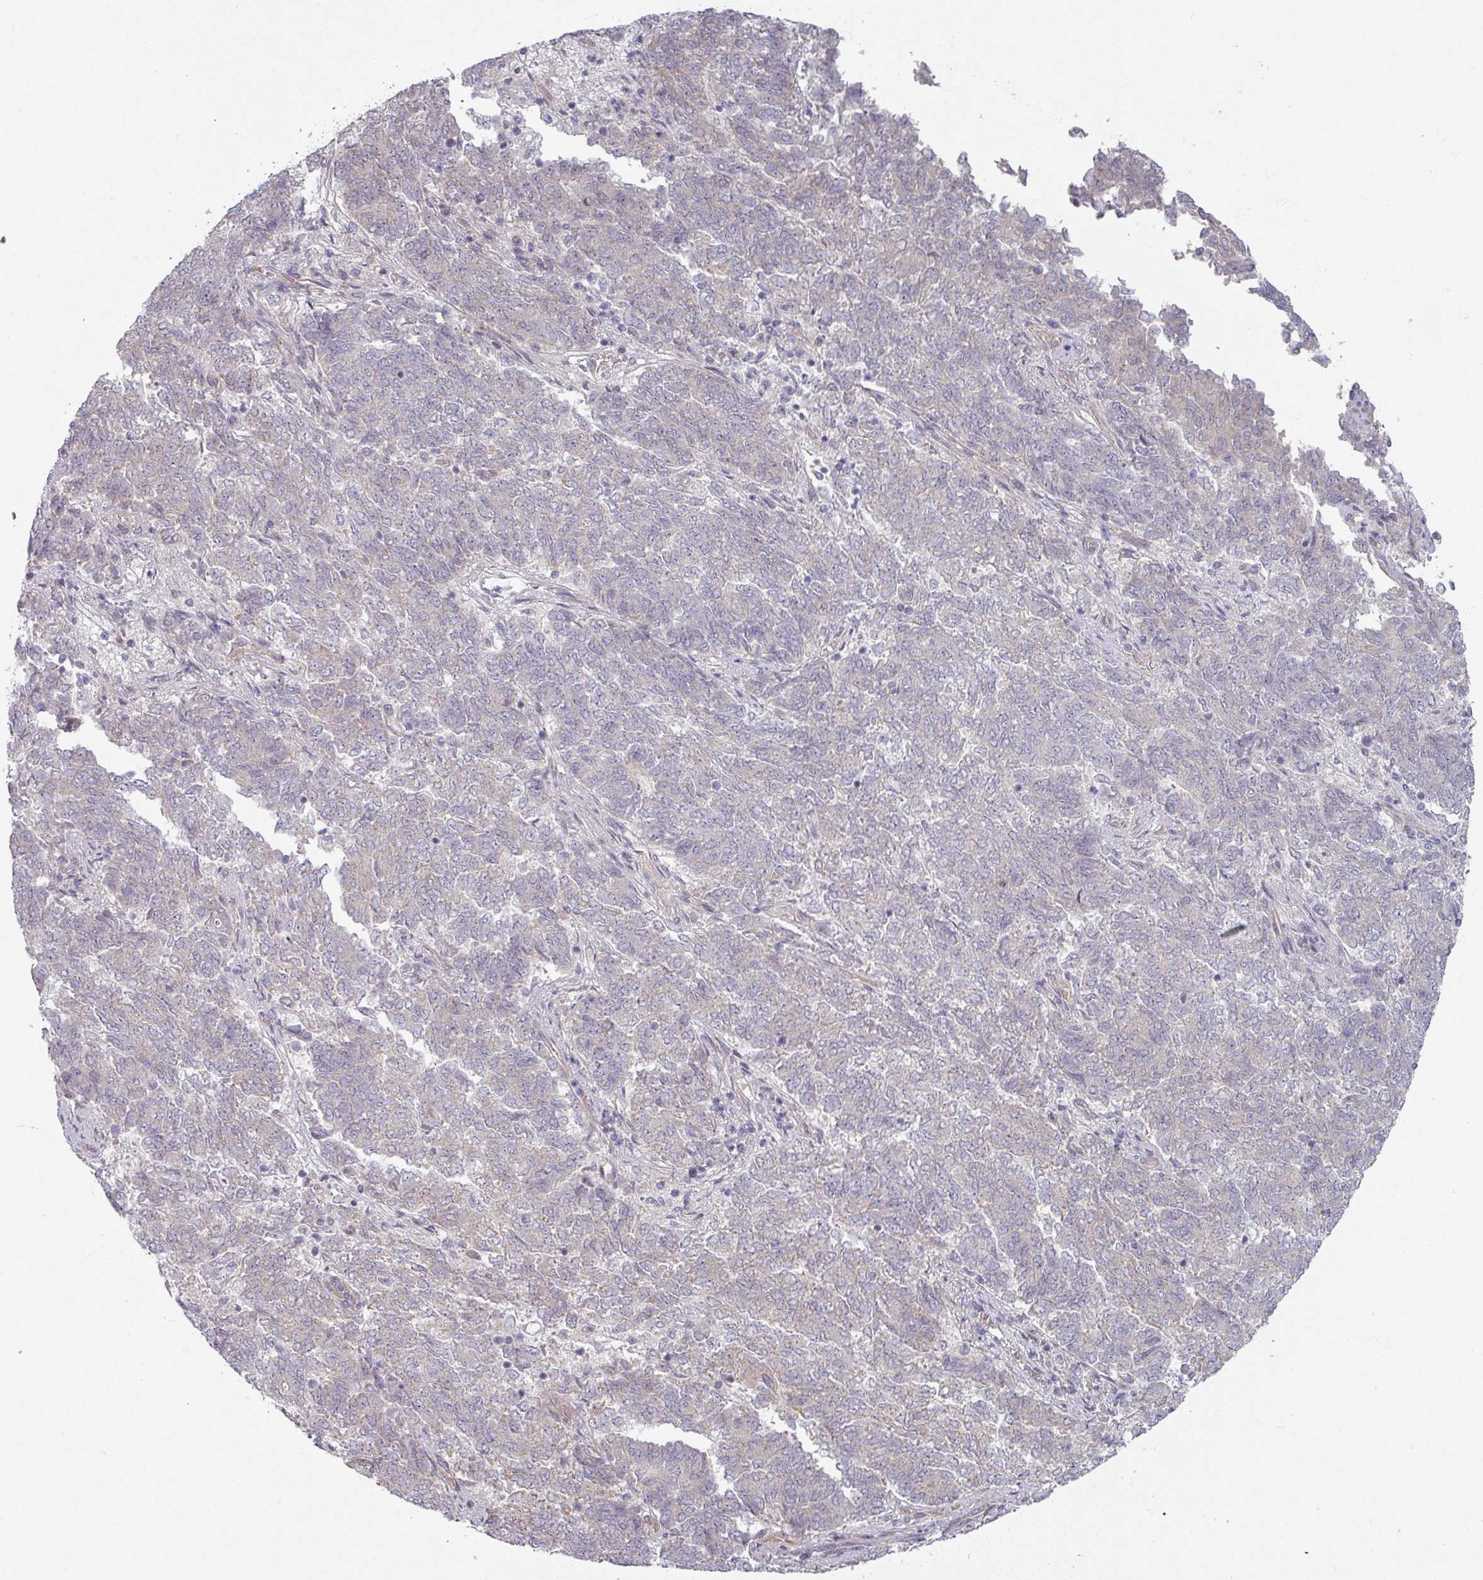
{"staining": {"intensity": "negative", "quantity": "none", "location": "none"}, "tissue": "endometrial cancer", "cell_type": "Tumor cells", "image_type": "cancer", "snomed": [{"axis": "morphology", "description": "Adenocarcinoma, NOS"}, {"axis": "topography", "description": "Endometrium"}], "caption": "A photomicrograph of adenocarcinoma (endometrial) stained for a protein shows no brown staining in tumor cells.", "gene": "PLEKHJ1", "patient": {"sex": "female", "age": 80}}